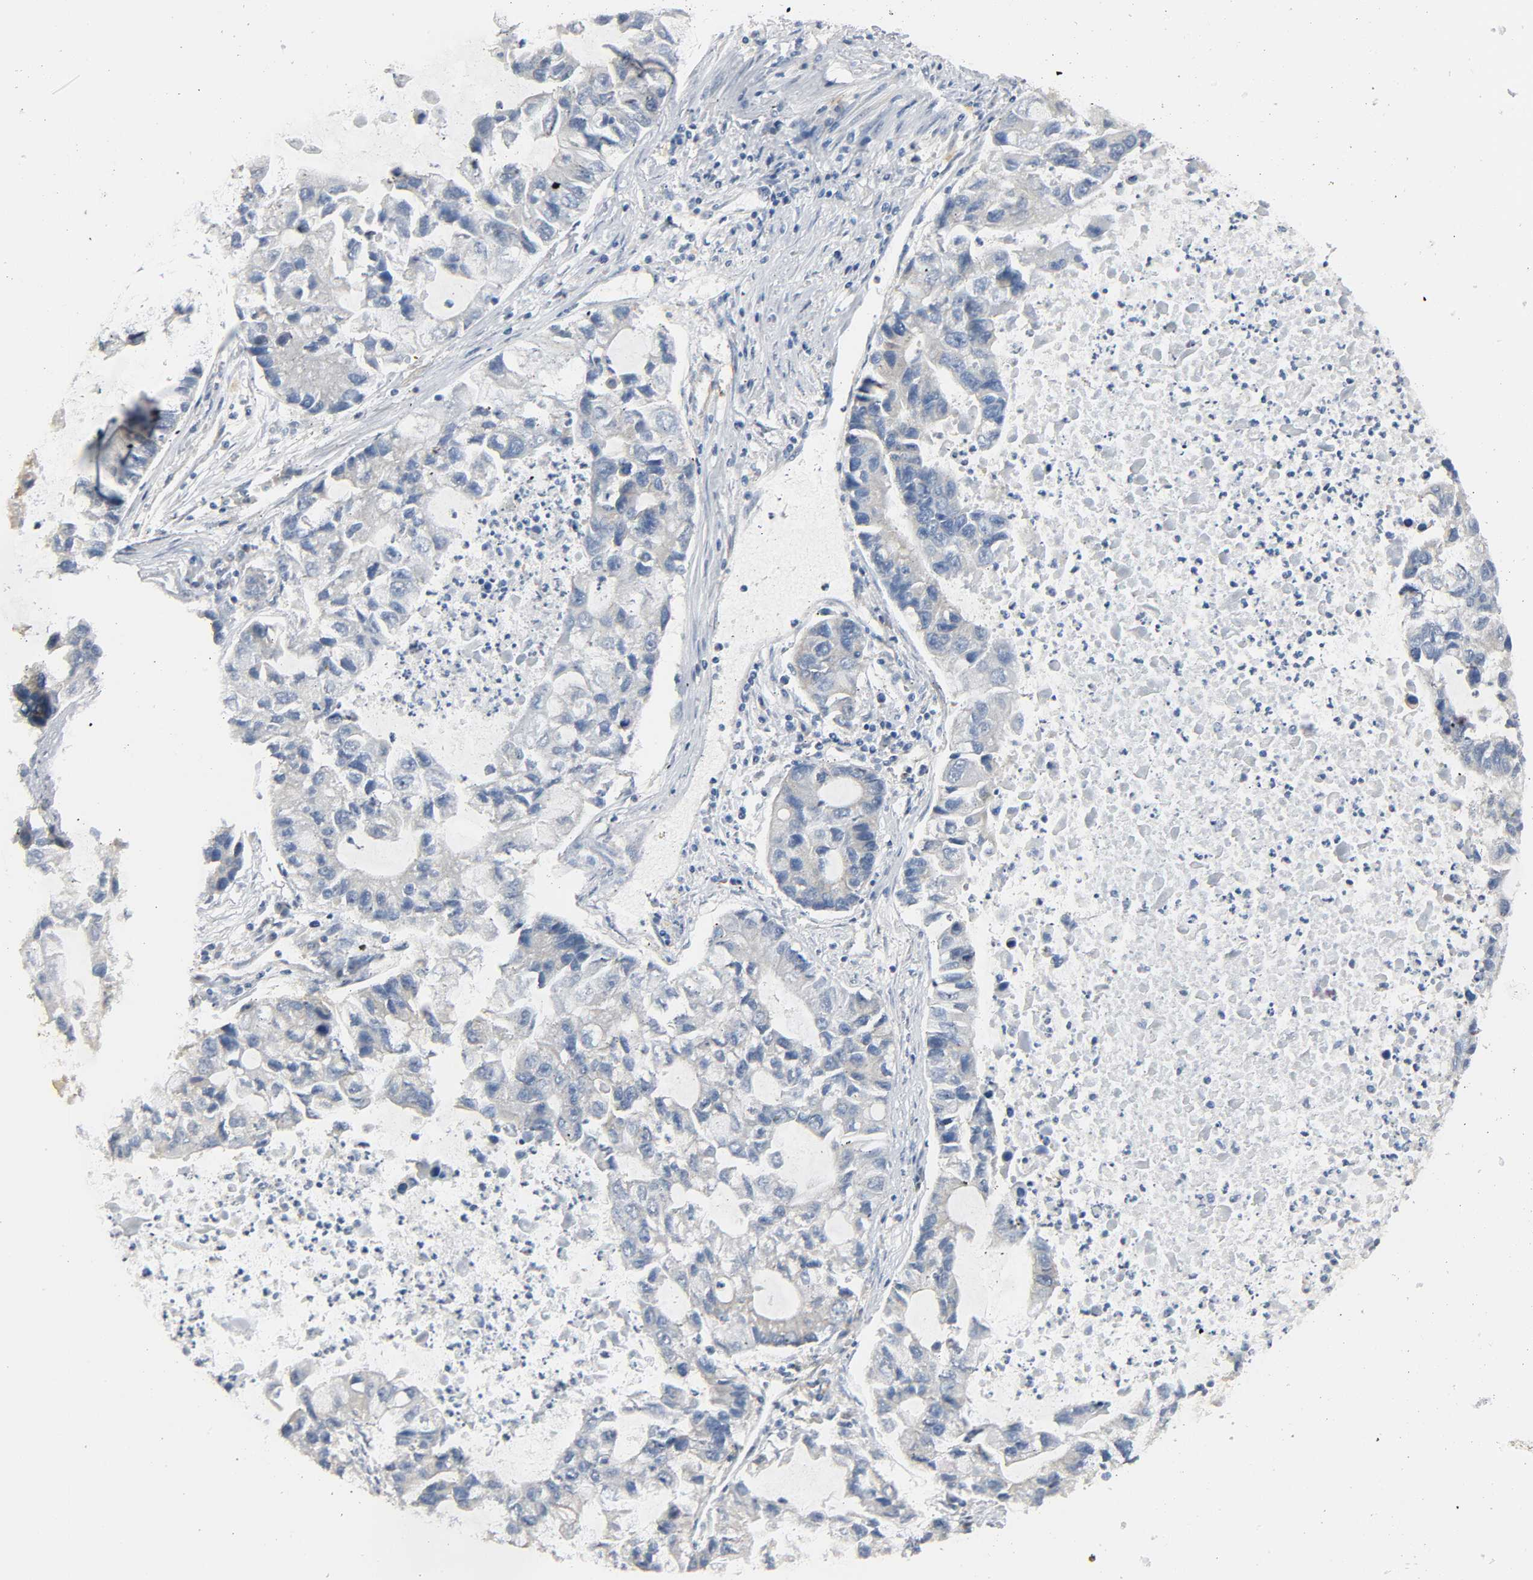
{"staining": {"intensity": "weak", "quantity": "25%-75%", "location": "cytoplasmic/membranous"}, "tissue": "lung cancer", "cell_type": "Tumor cells", "image_type": "cancer", "snomed": [{"axis": "morphology", "description": "Adenocarcinoma, NOS"}, {"axis": "topography", "description": "Lung"}], "caption": "Lung adenocarcinoma stained for a protein (brown) displays weak cytoplasmic/membranous positive expression in about 25%-75% of tumor cells.", "gene": "ARPC1A", "patient": {"sex": "female", "age": 51}}